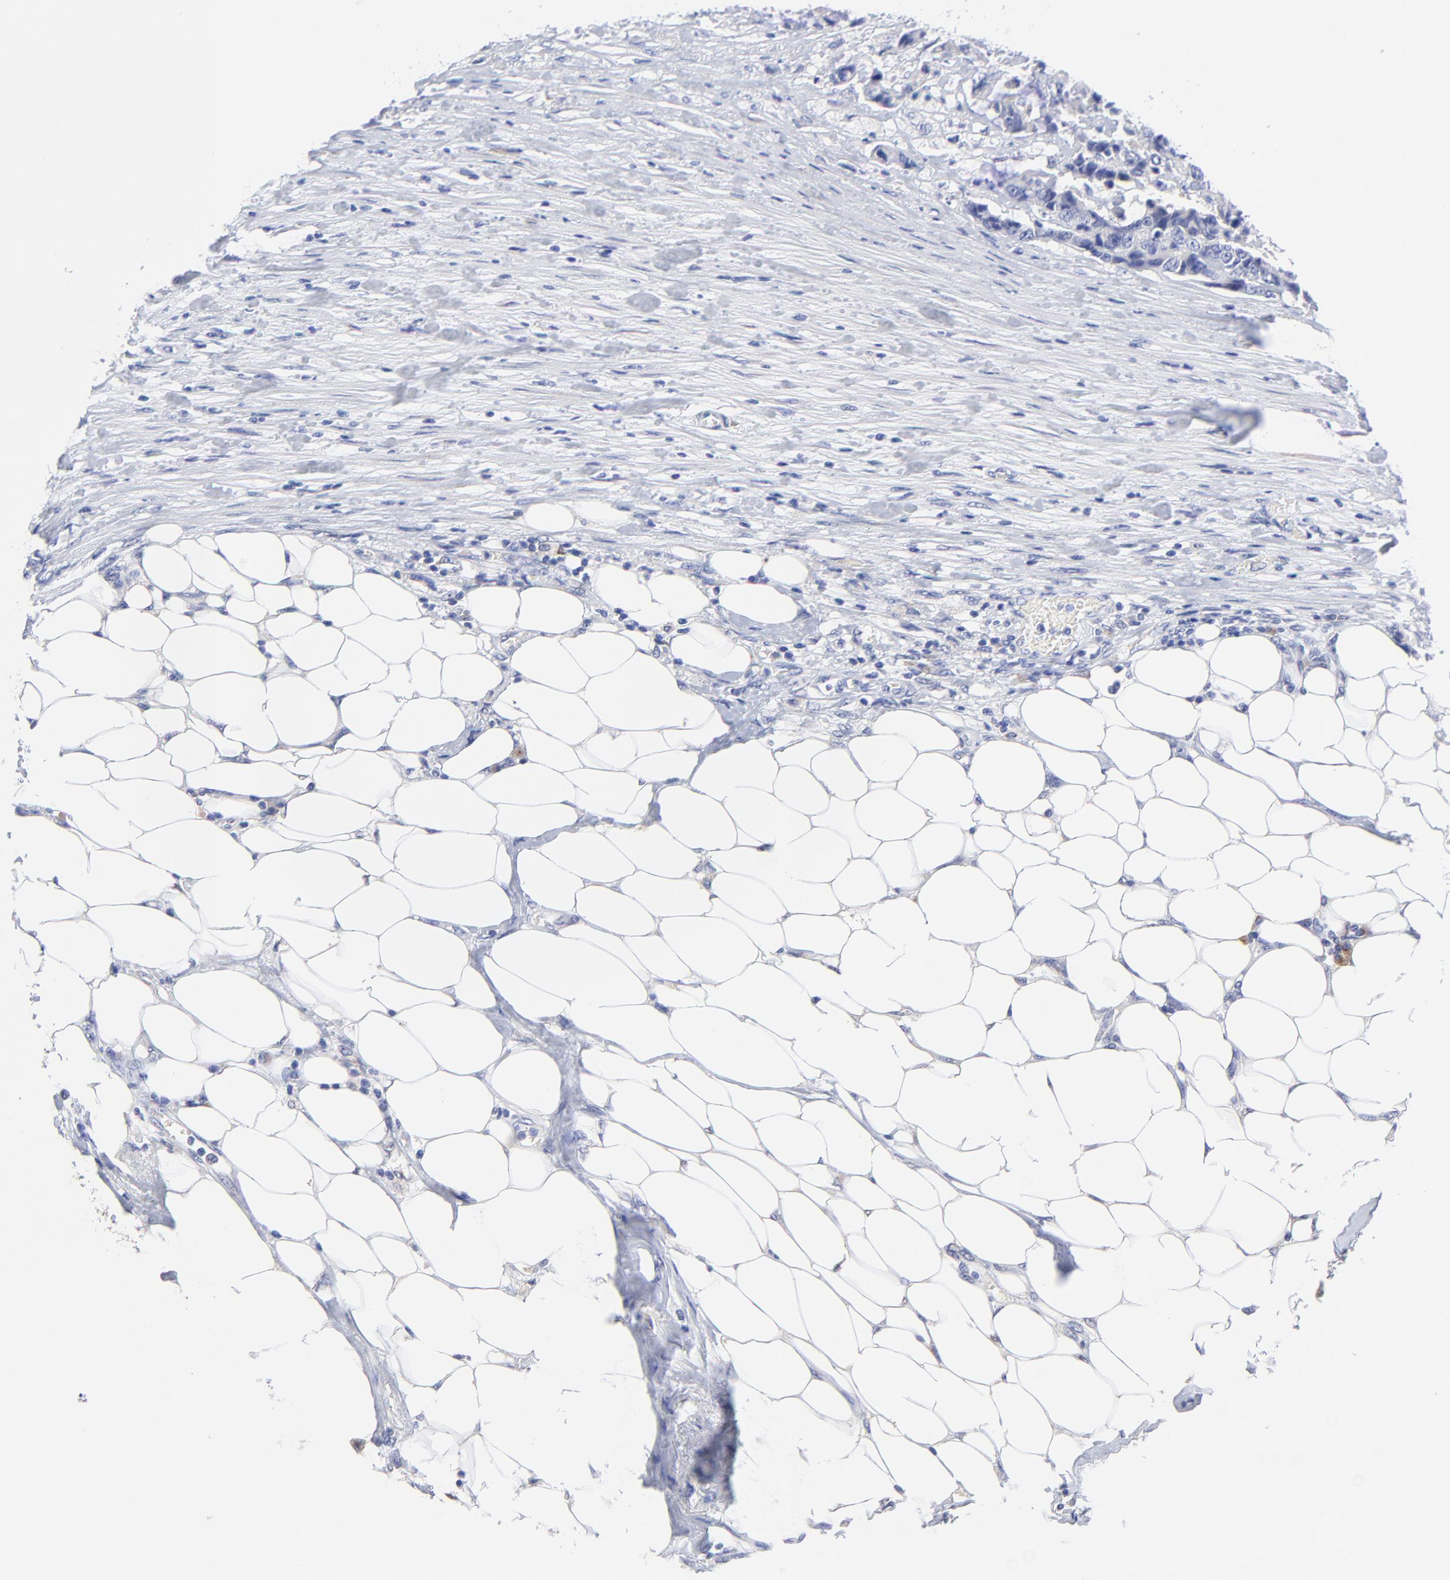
{"staining": {"intensity": "negative", "quantity": "none", "location": "none"}, "tissue": "colorectal cancer", "cell_type": "Tumor cells", "image_type": "cancer", "snomed": [{"axis": "morphology", "description": "Adenocarcinoma, NOS"}, {"axis": "topography", "description": "Colon"}], "caption": "Immunohistochemistry (IHC) of colorectal adenocarcinoma reveals no staining in tumor cells.", "gene": "LAX1", "patient": {"sex": "female", "age": 86}}